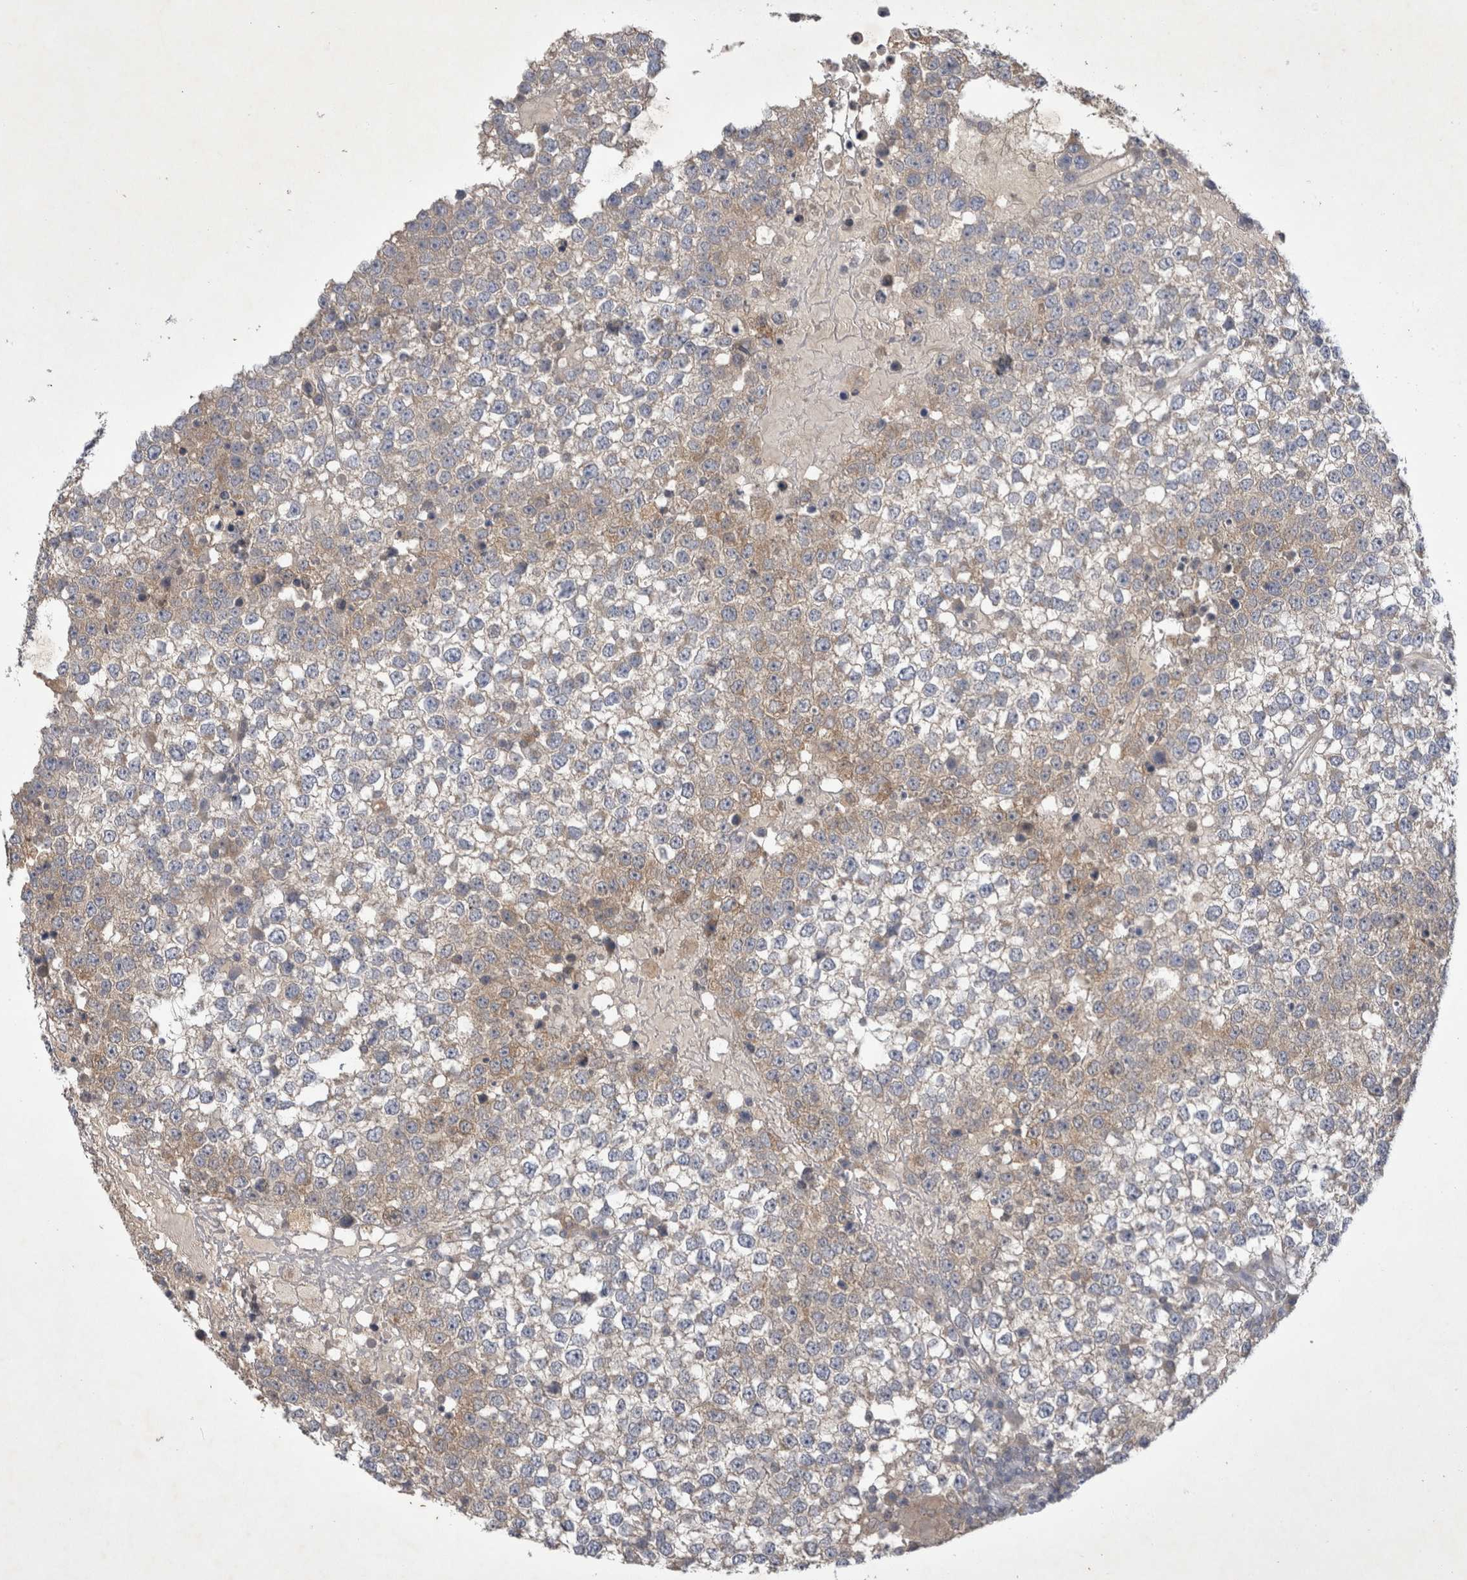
{"staining": {"intensity": "weak", "quantity": "<25%", "location": "cytoplasmic/membranous"}, "tissue": "testis cancer", "cell_type": "Tumor cells", "image_type": "cancer", "snomed": [{"axis": "morphology", "description": "Seminoma, NOS"}, {"axis": "topography", "description": "Testis"}], "caption": "Micrograph shows no protein positivity in tumor cells of seminoma (testis) tissue.", "gene": "SRD5A3", "patient": {"sex": "male", "age": 65}}